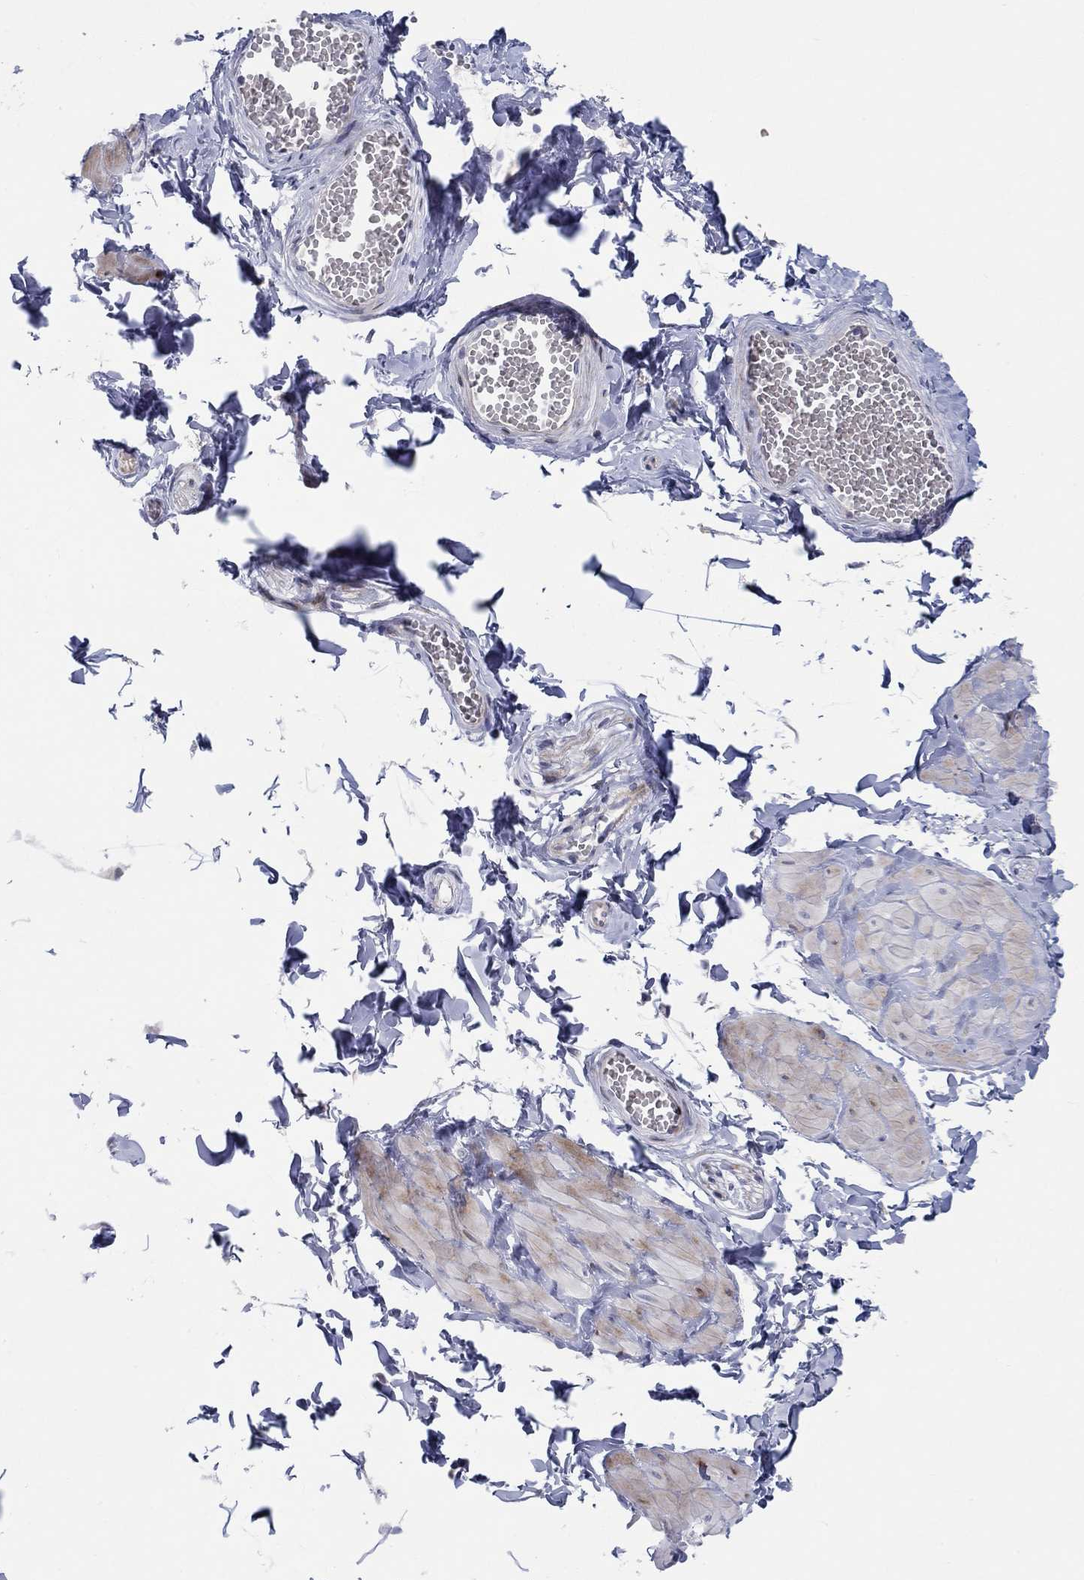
{"staining": {"intensity": "negative", "quantity": "none", "location": "none"}, "tissue": "adipose tissue", "cell_type": "Adipocytes", "image_type": "normal", "snomed": [{"axis": "morphology", "description": "Normal tissue, NOS"}, {"axis": "topography", "description": "Smooth muscle"}, {"axis": "topography", "description": "Peripheral nerve tissue"}], "caption": "Micrograph shows no protein expression in adipocytes of benign adipose tissue.", "gene": "ARHGAP36", "patient": {"sex": "male", "age": 22}}